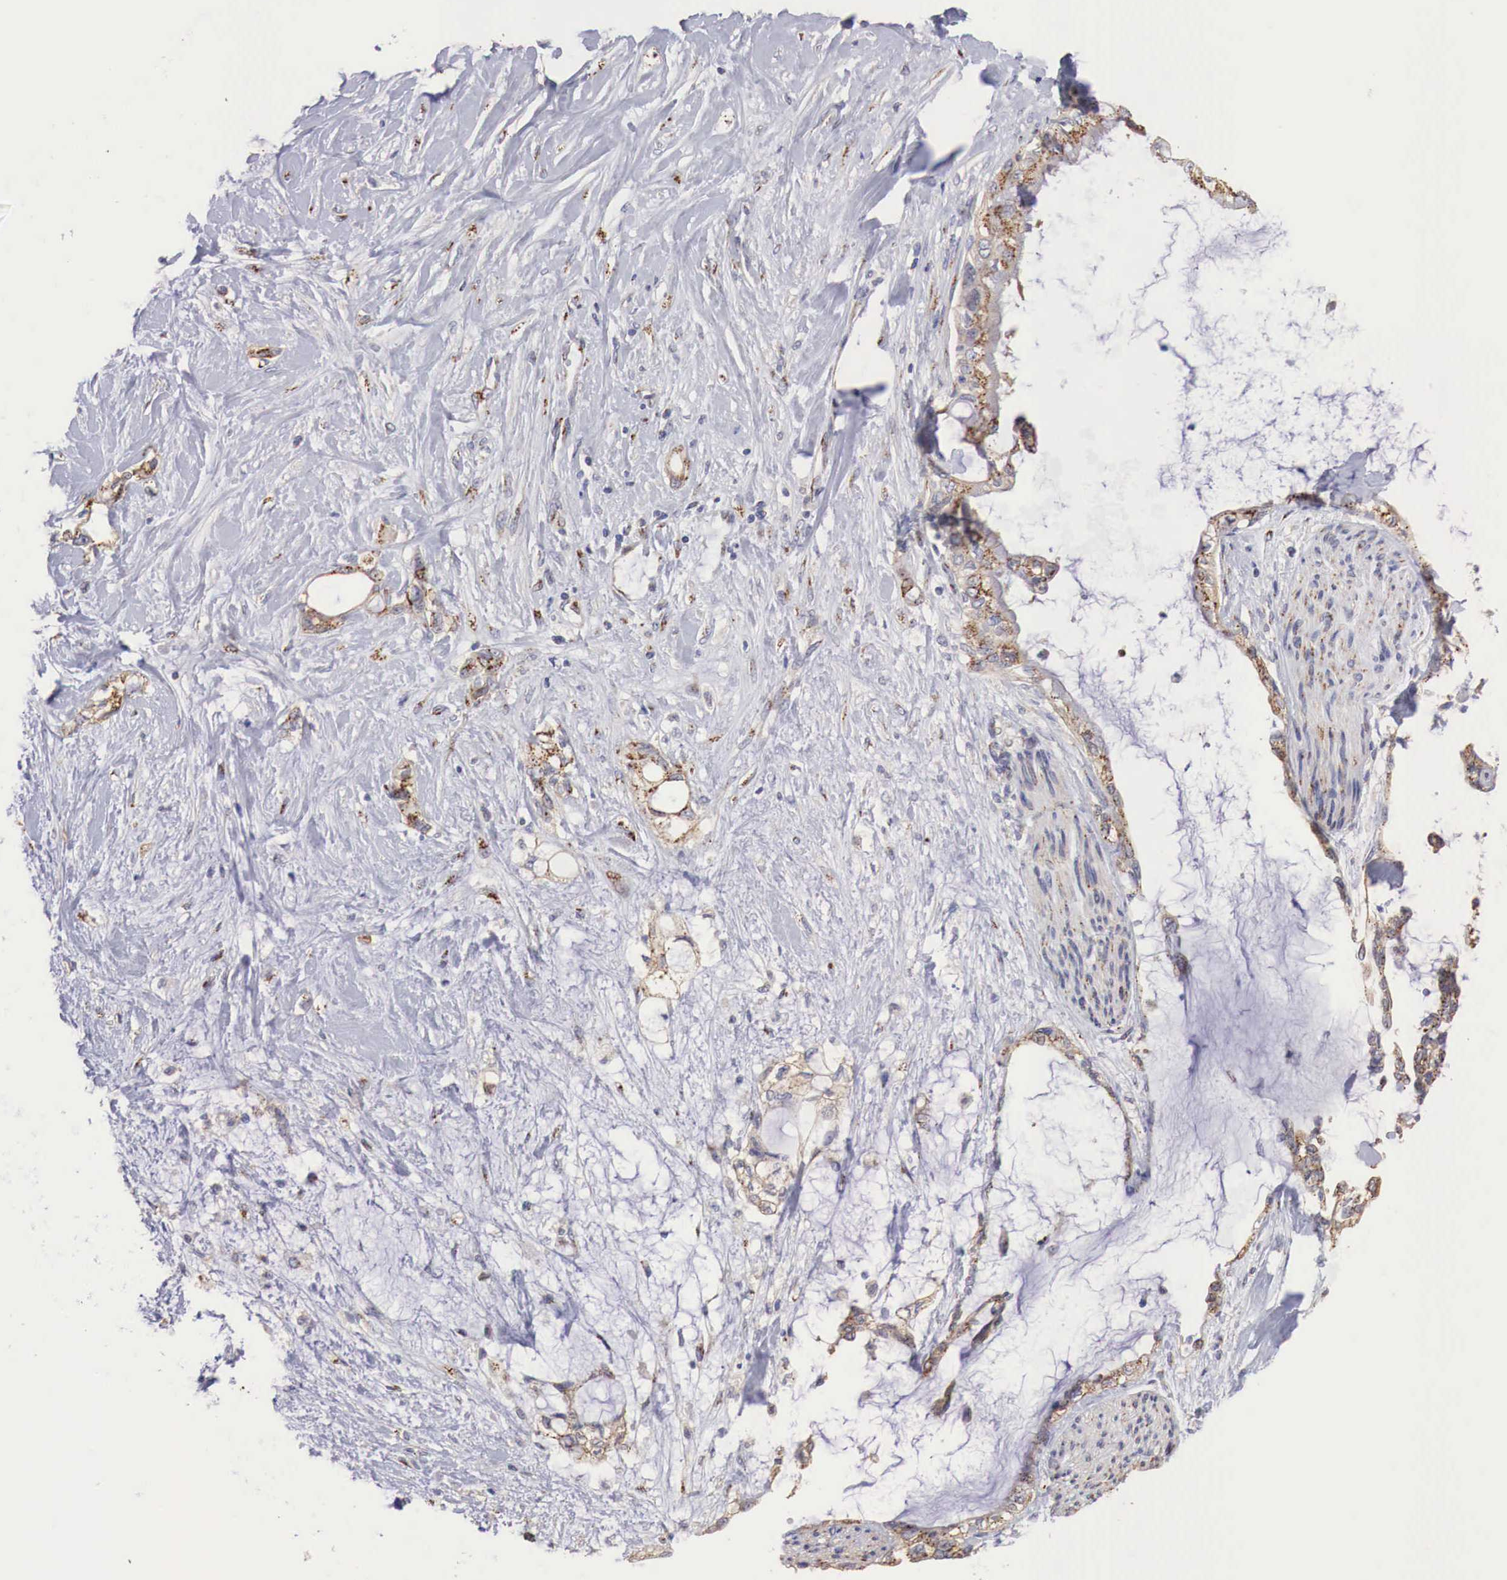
{"staining": {"intensity": "moderate", "quantity": ">75%", "location": "cytoplasmic/membranous"}, "tissue": "pancreatic cancer", "cell_type": "Tumor cells", "image_type": "cancer", "snomed": [{"axis": "morphology", "description": "Adenocarcinoma, NOS"}, {"axis": "topography", "description": "Pancreas"}], "caption": "Protein expression by IHC reveals moderate cytoplasmic/membranous expression in about >75% of tumor cells in pancreatic adenocarcinoma. (DAB (3,3'-diaminobenzidine) = brown stain, brightfield microscopy at high magnification).", "gene": "SYAP1", "patient": {"sex": "female", "age": 70}}